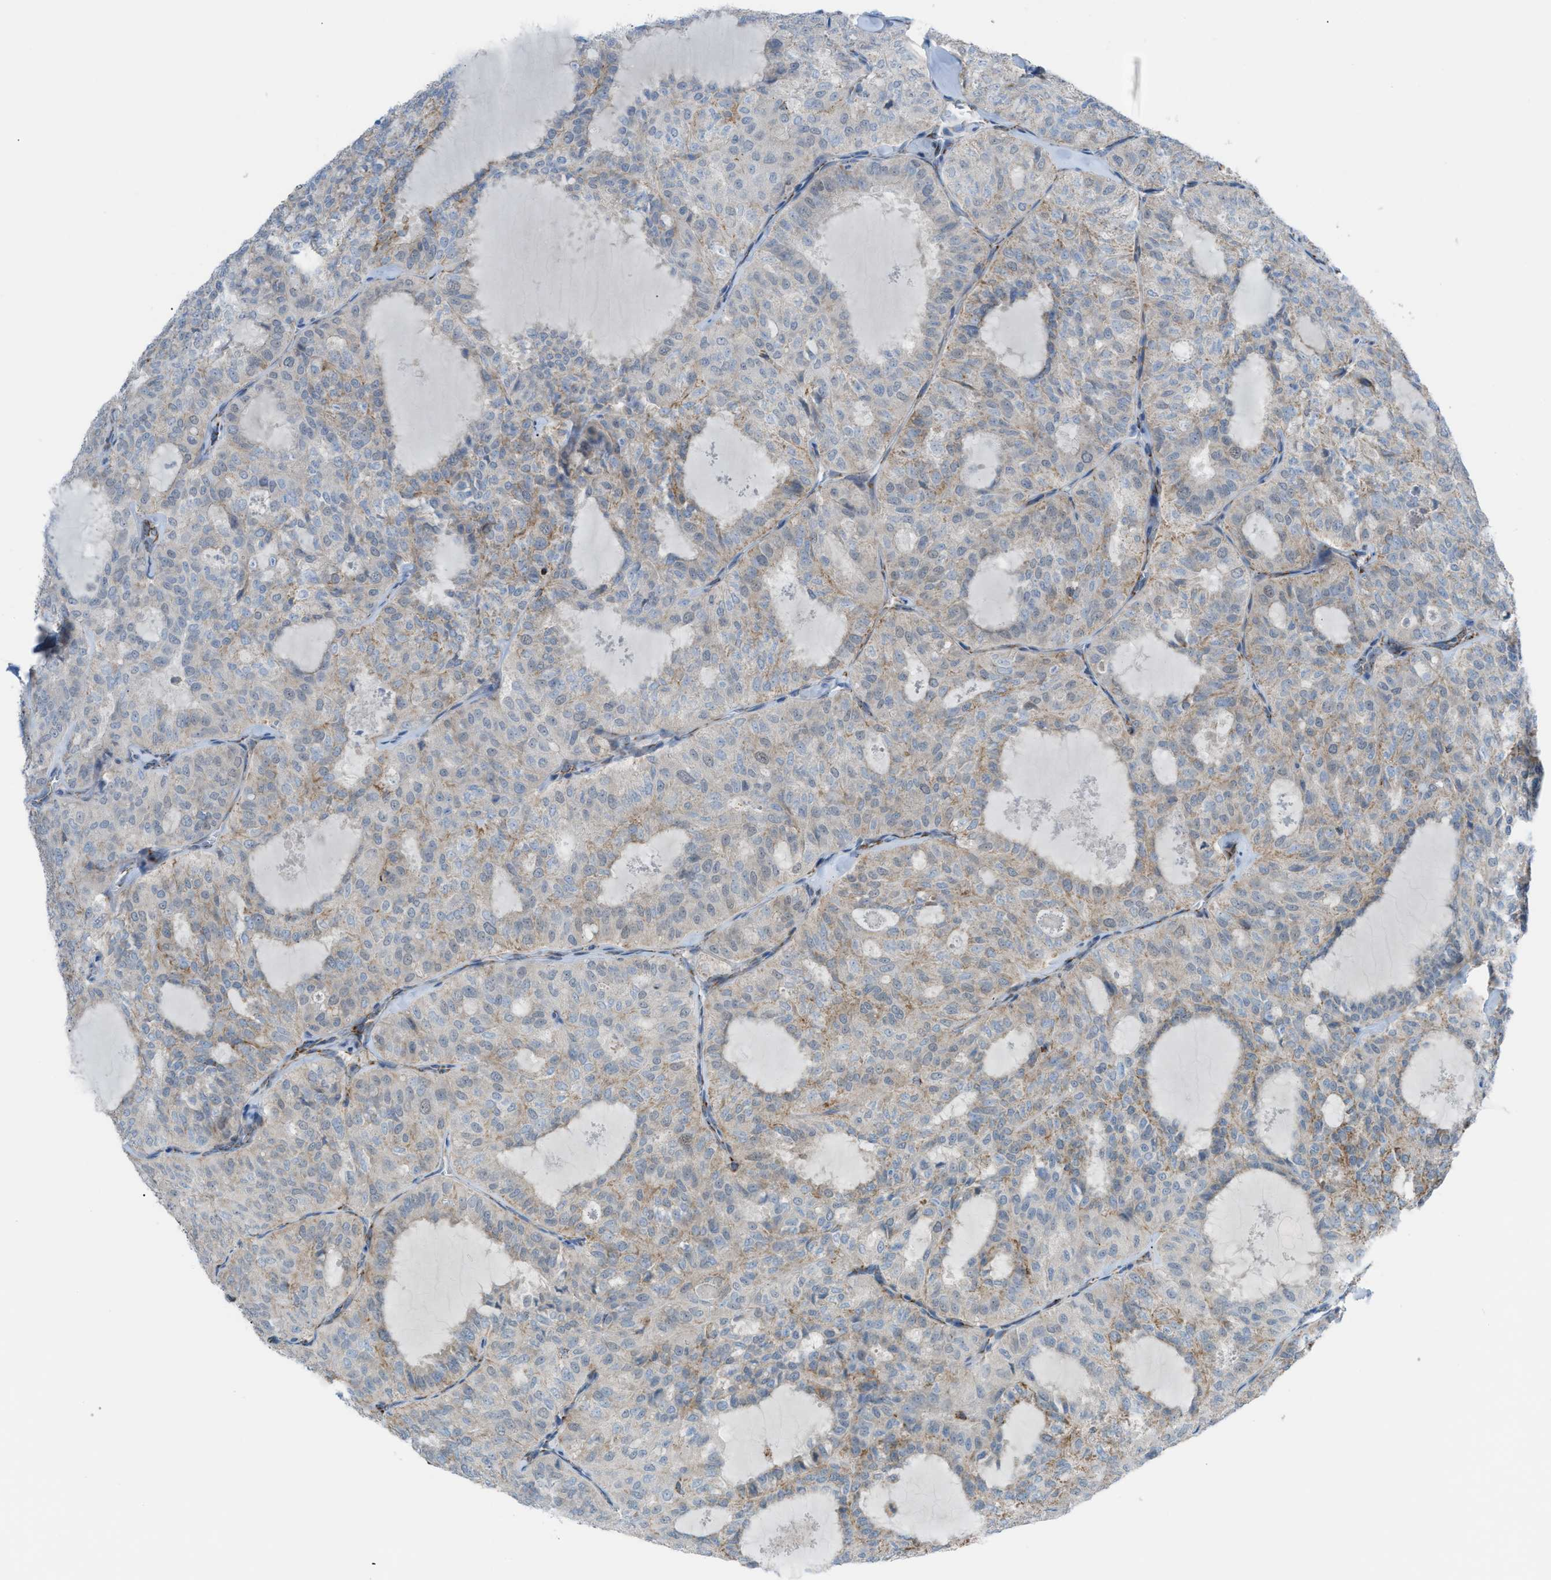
{"staining": {"intensity": "weak", "quantity": "25%-75%", "location": "cytoplasmic/membranous"}, "tissue": "thyroid cancer", "cell_type": "Tumor cells", "image_type": "cancer", "snomed": [{"axis": "morphology", "description": "Follicular adenoma carcinoma, NOS"}, {"axis": "topography", "description": "Thyroid gland"}], "caption": "Immunohistochemistry (IHC) of follicular adenoma carcinoma (thyroid) displays low levels of weak cytoplasmic/membranous expression in about 25%-75% of tumor cells. (Stains: DAB in brown, nuclei in blue, Microscopy: brightfield microscopy at high magnification).", "gene": "SRM", "patient": {"sex": "male", "age": 75}}